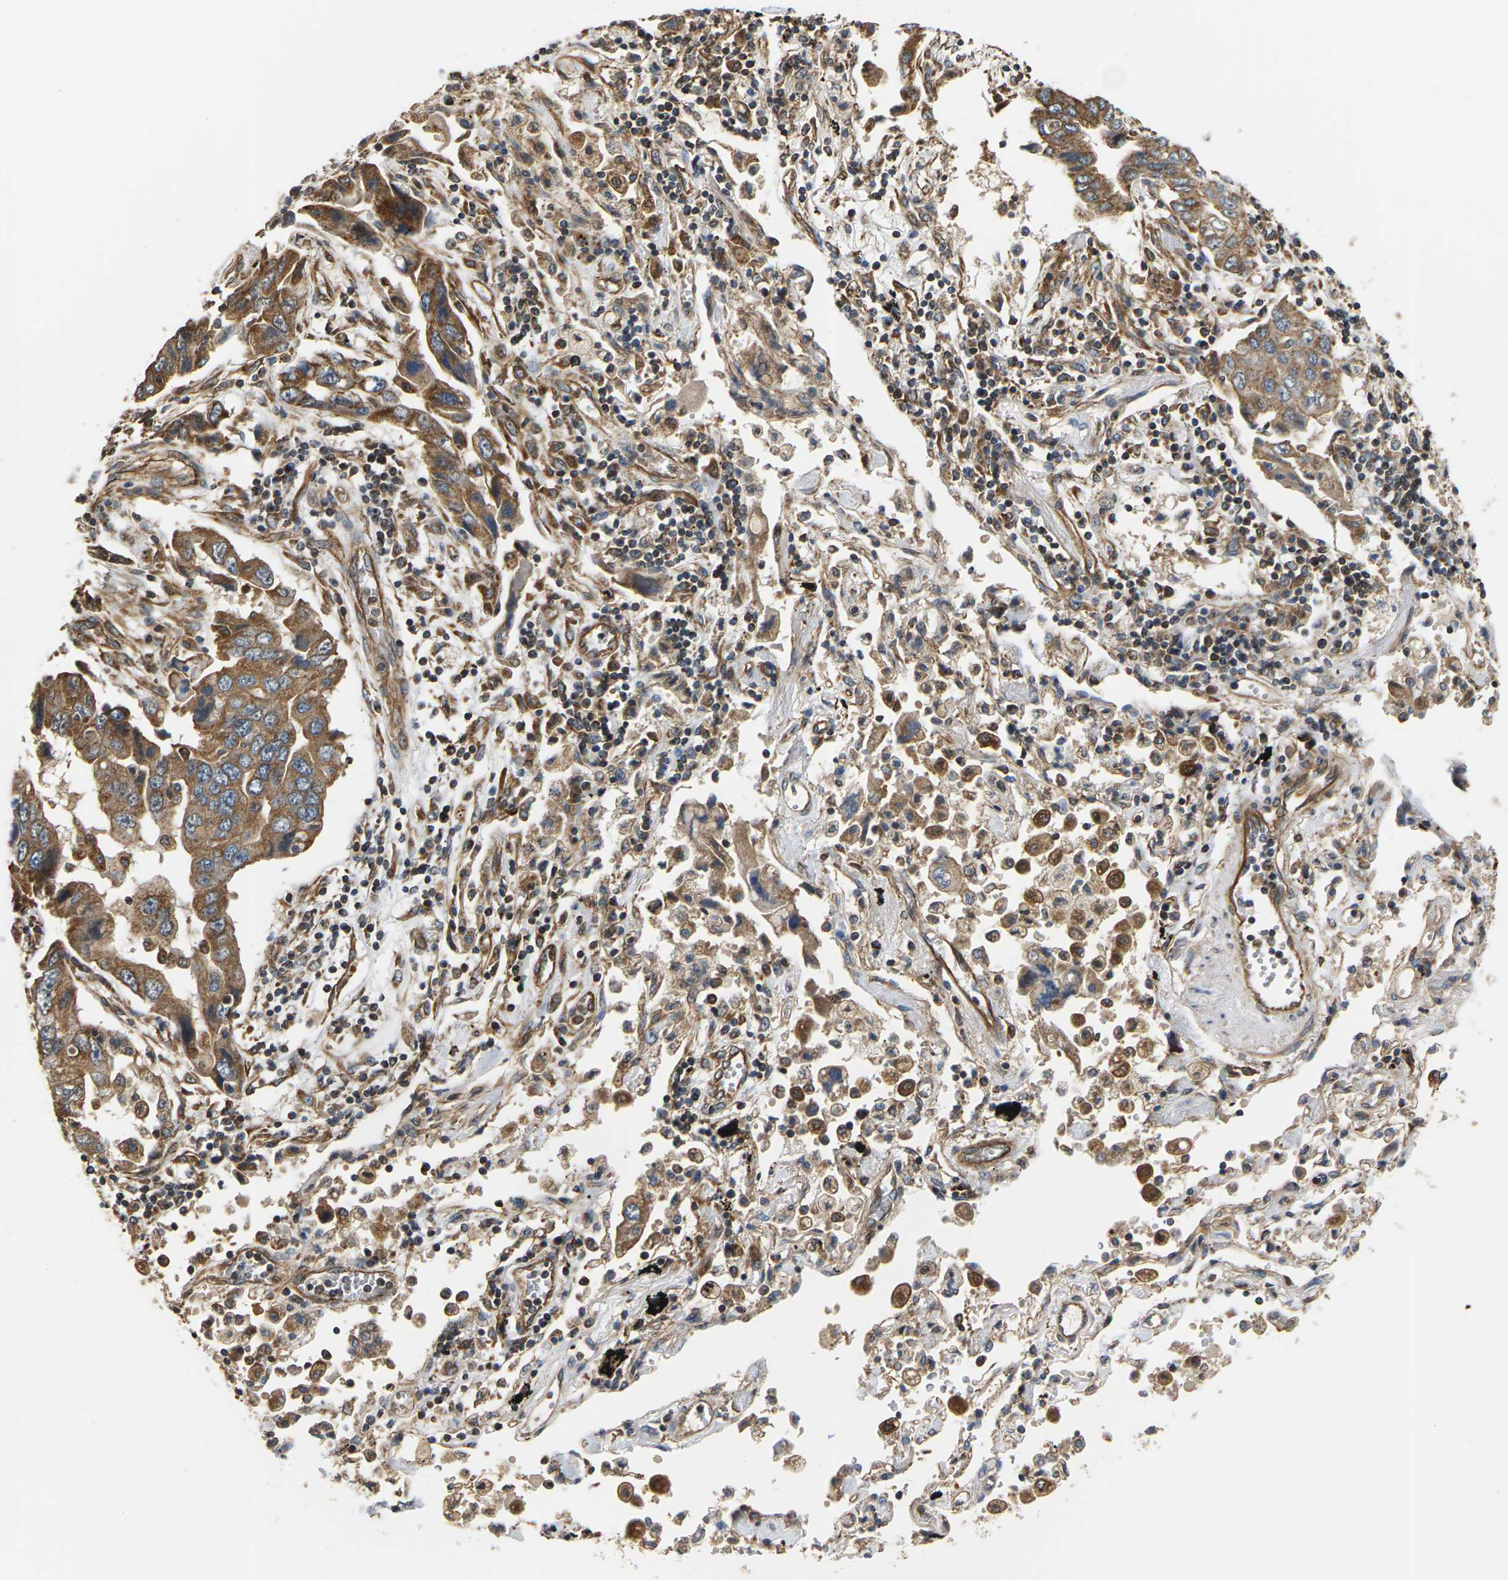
{"staining": {"intensity": "moderate", "quantity": ">75%", "location": "cytoplasmic/membranous"}, "tissue": "lung cancer", "cell_type": "Tumor cells", "image_type": "cancer", "snomed": [{"axis": "morphology", "description": "Adenocarcinoma, NOS"}, {"axis": "topography", "description": "Lung"}], "caption": "Immunohistochemical staining of human lung cancer (adenocarcinoma) exhibits medium levels of moderate cytoplasmic/membranous positivity in approximately >75% of tumor cells. (DAB IHC, brown staining for protein, blue staining for nuclei).", "gene": "PCDHB4", "patient": {"sex": "female", "age": 65}}